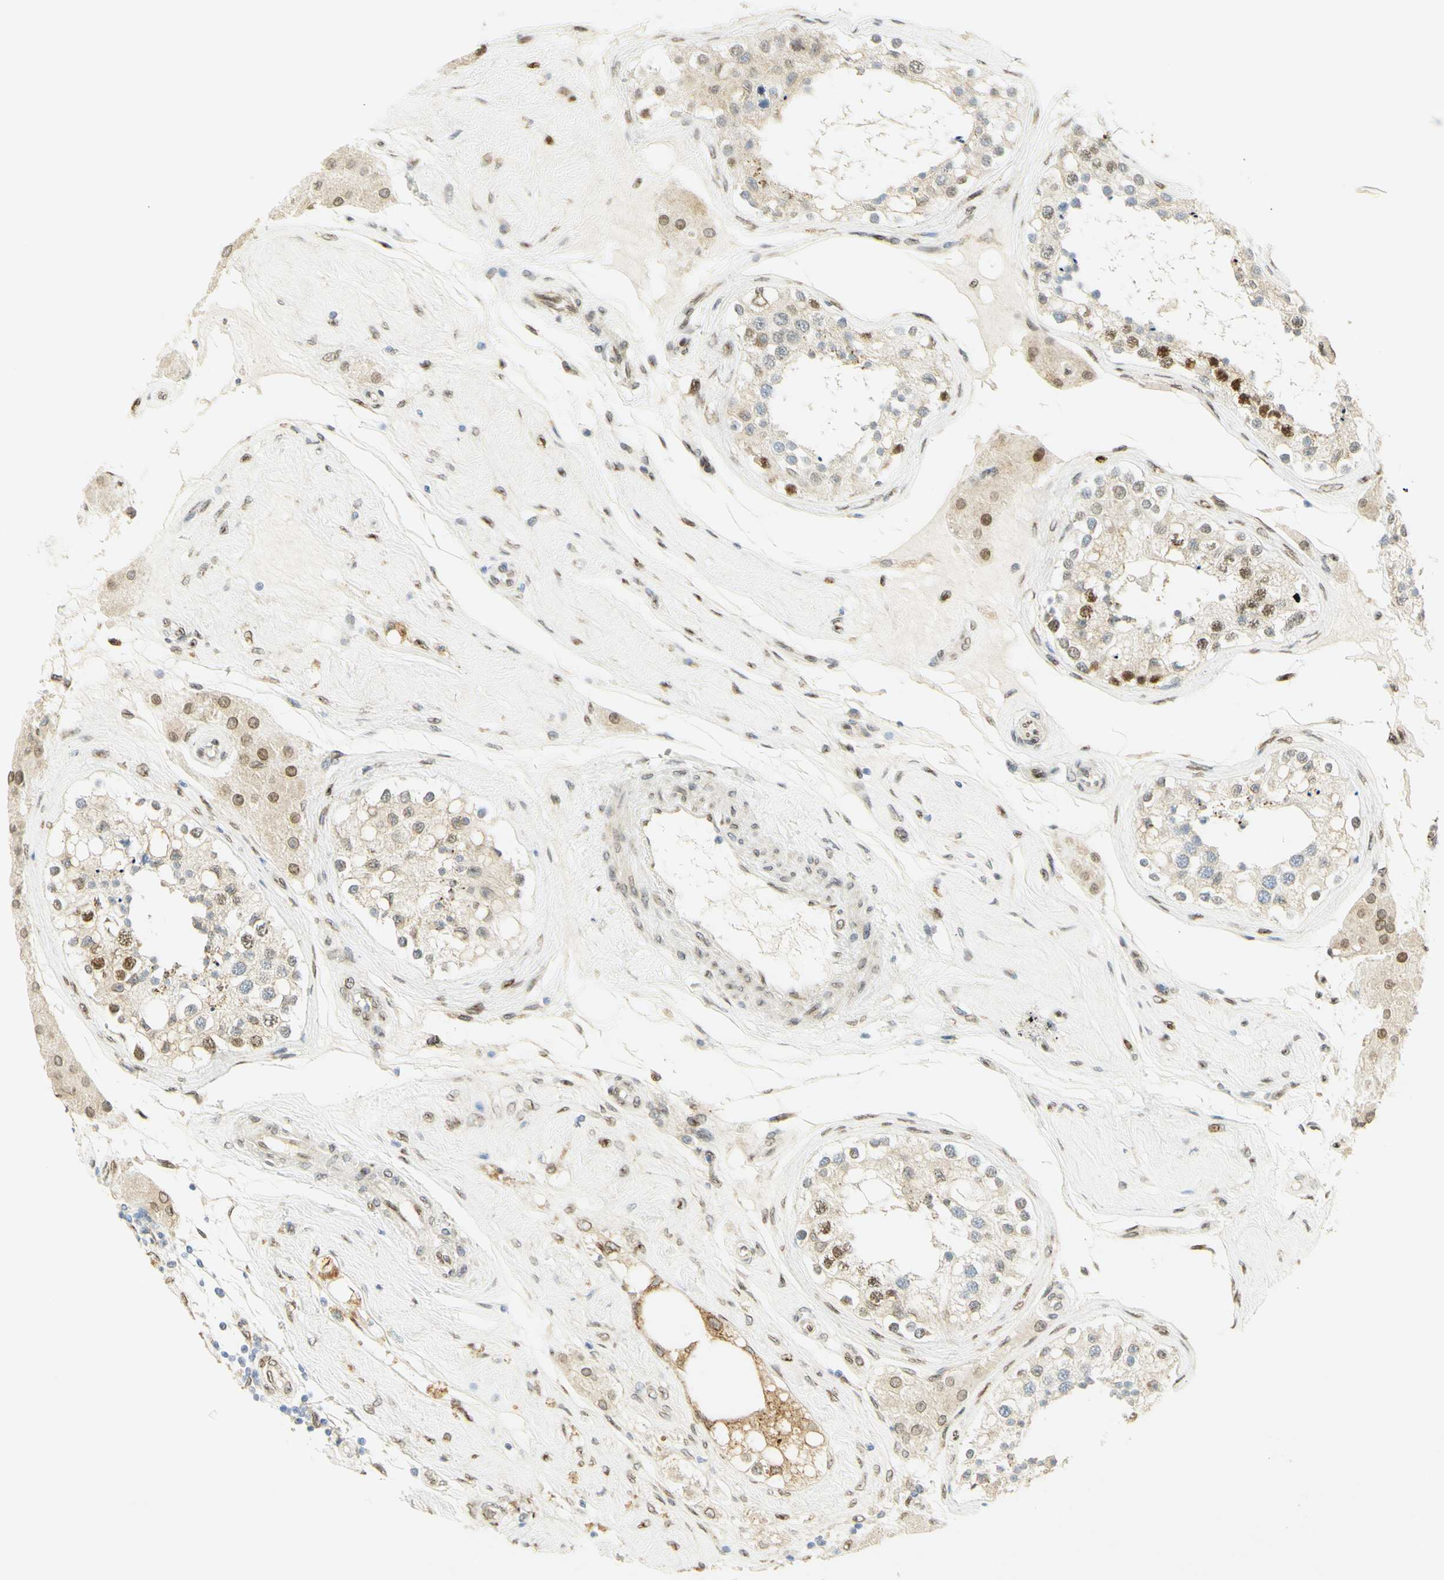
{"staining": {"intensity": "strong", "quantity": "25%-75%", "location": "nuclear"}, "tissue": "testis", "cell_type": "Cells in seminiferous ducts", "image_type": "normal", "snomed": [{"axis": "morphology", "description": "Normal tissue, NOS"}, {"axis": "topography", "description": "Testis"}], "caption": "Benign testis shows strong nuclear staining in about 25%-75% of cells in seminiferous ducts, visualized by immunohistochemistry.", "gene": "E2F1", "patient": {"sex": "male", "age": 68}}